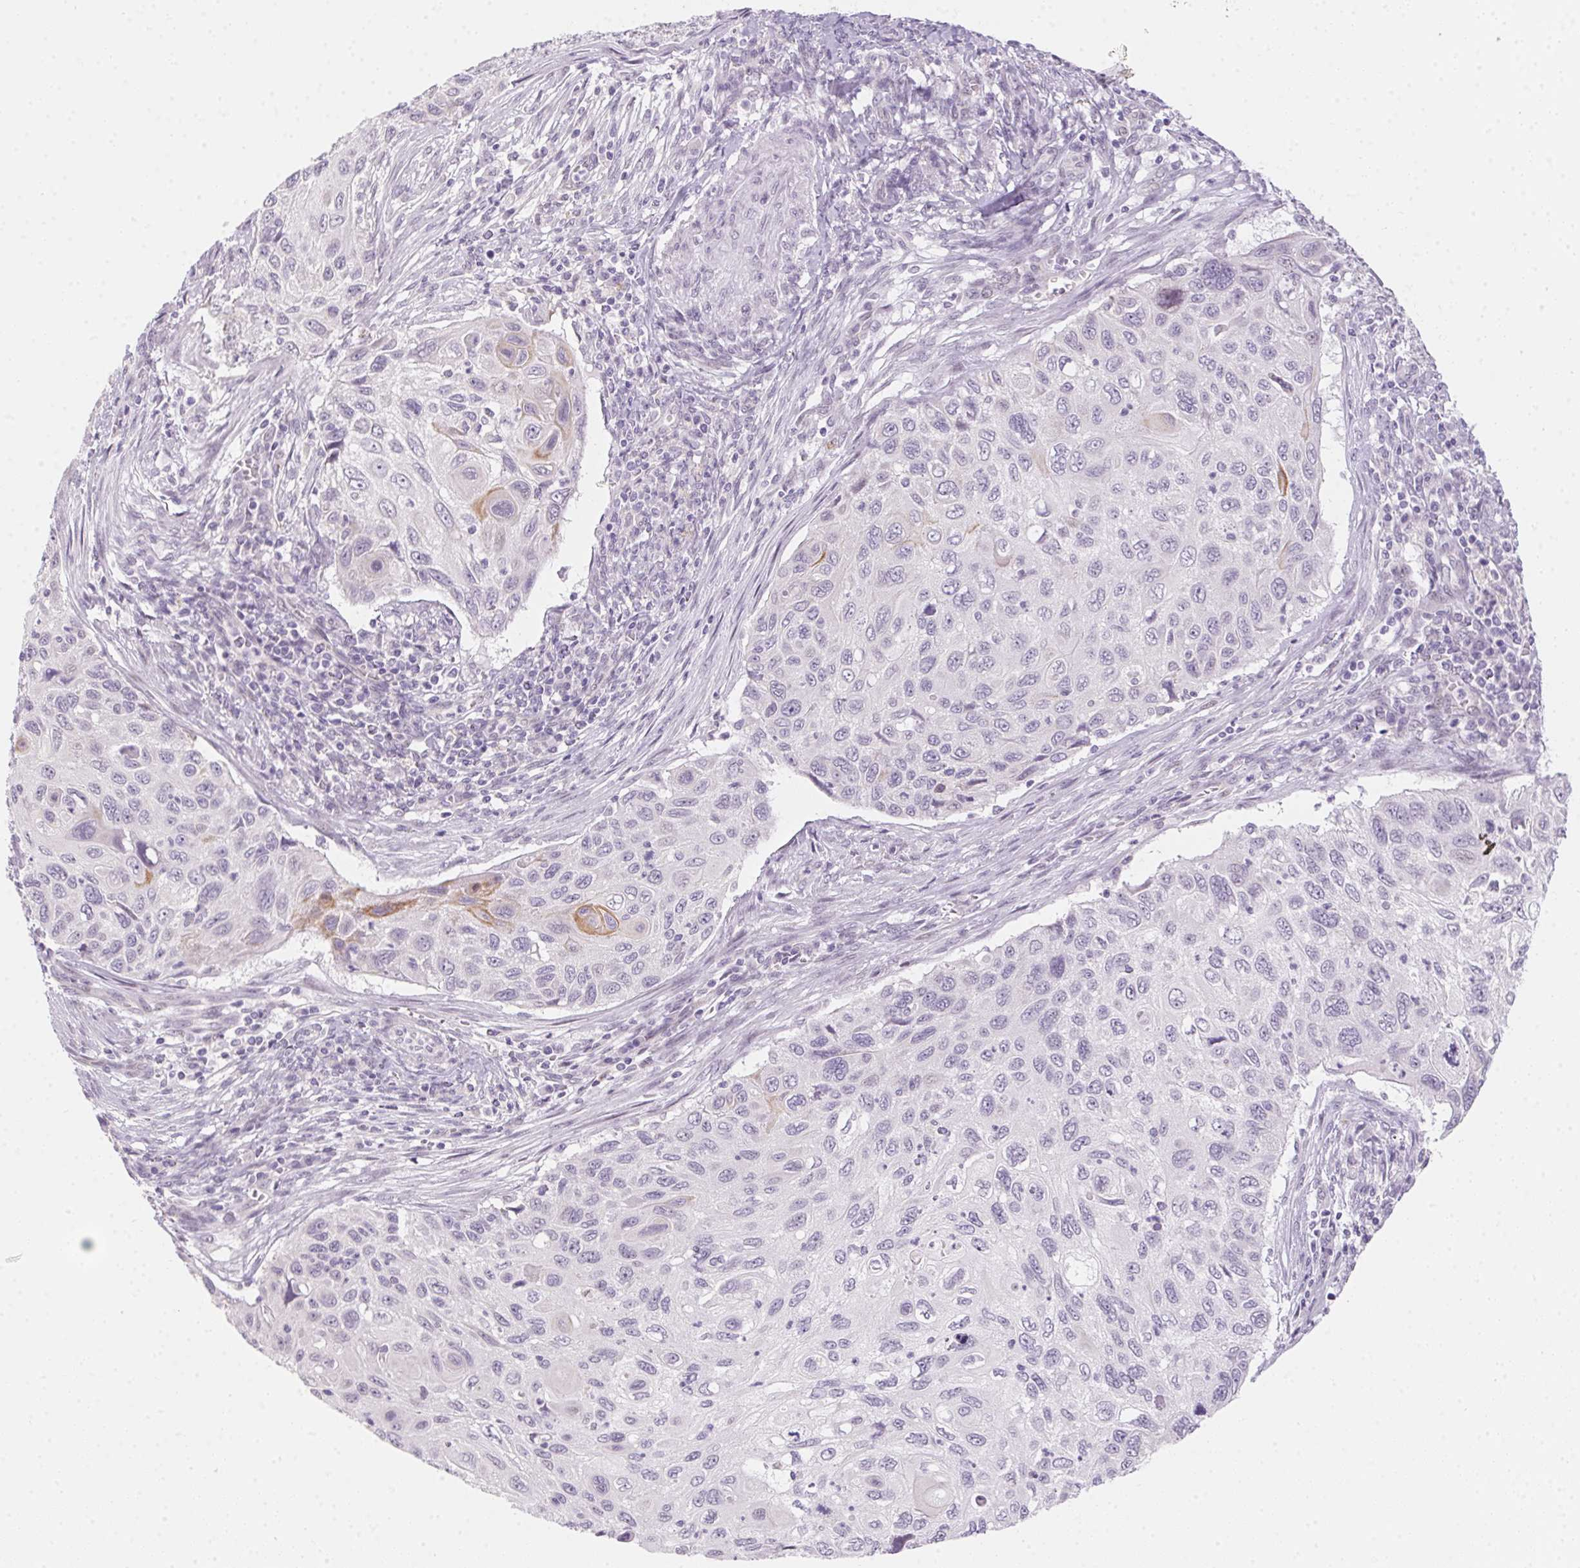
{"staining": {"intensity": "weak", "quantity": "<25%", "location": "cytoplasmic/membranous"}, "tissue": "cervical cancer", "cell_type": "Tumor cells", "image_type": "cancer", "snomed": [{"axis": "morphology", "description": "Squamous cell carcinoma, NOS"}, {"axis": "topography", "description": "Cervix"}], "caption": "High power microscopy micrograph of an immunohistochemistry (IHC) photomicrograph of cervical cancer (squamous cell carcinoma), revealing no significant positivity in tumor cells.", "gene": "MORC1", "patient": {"sex": "female", "age": 70}}